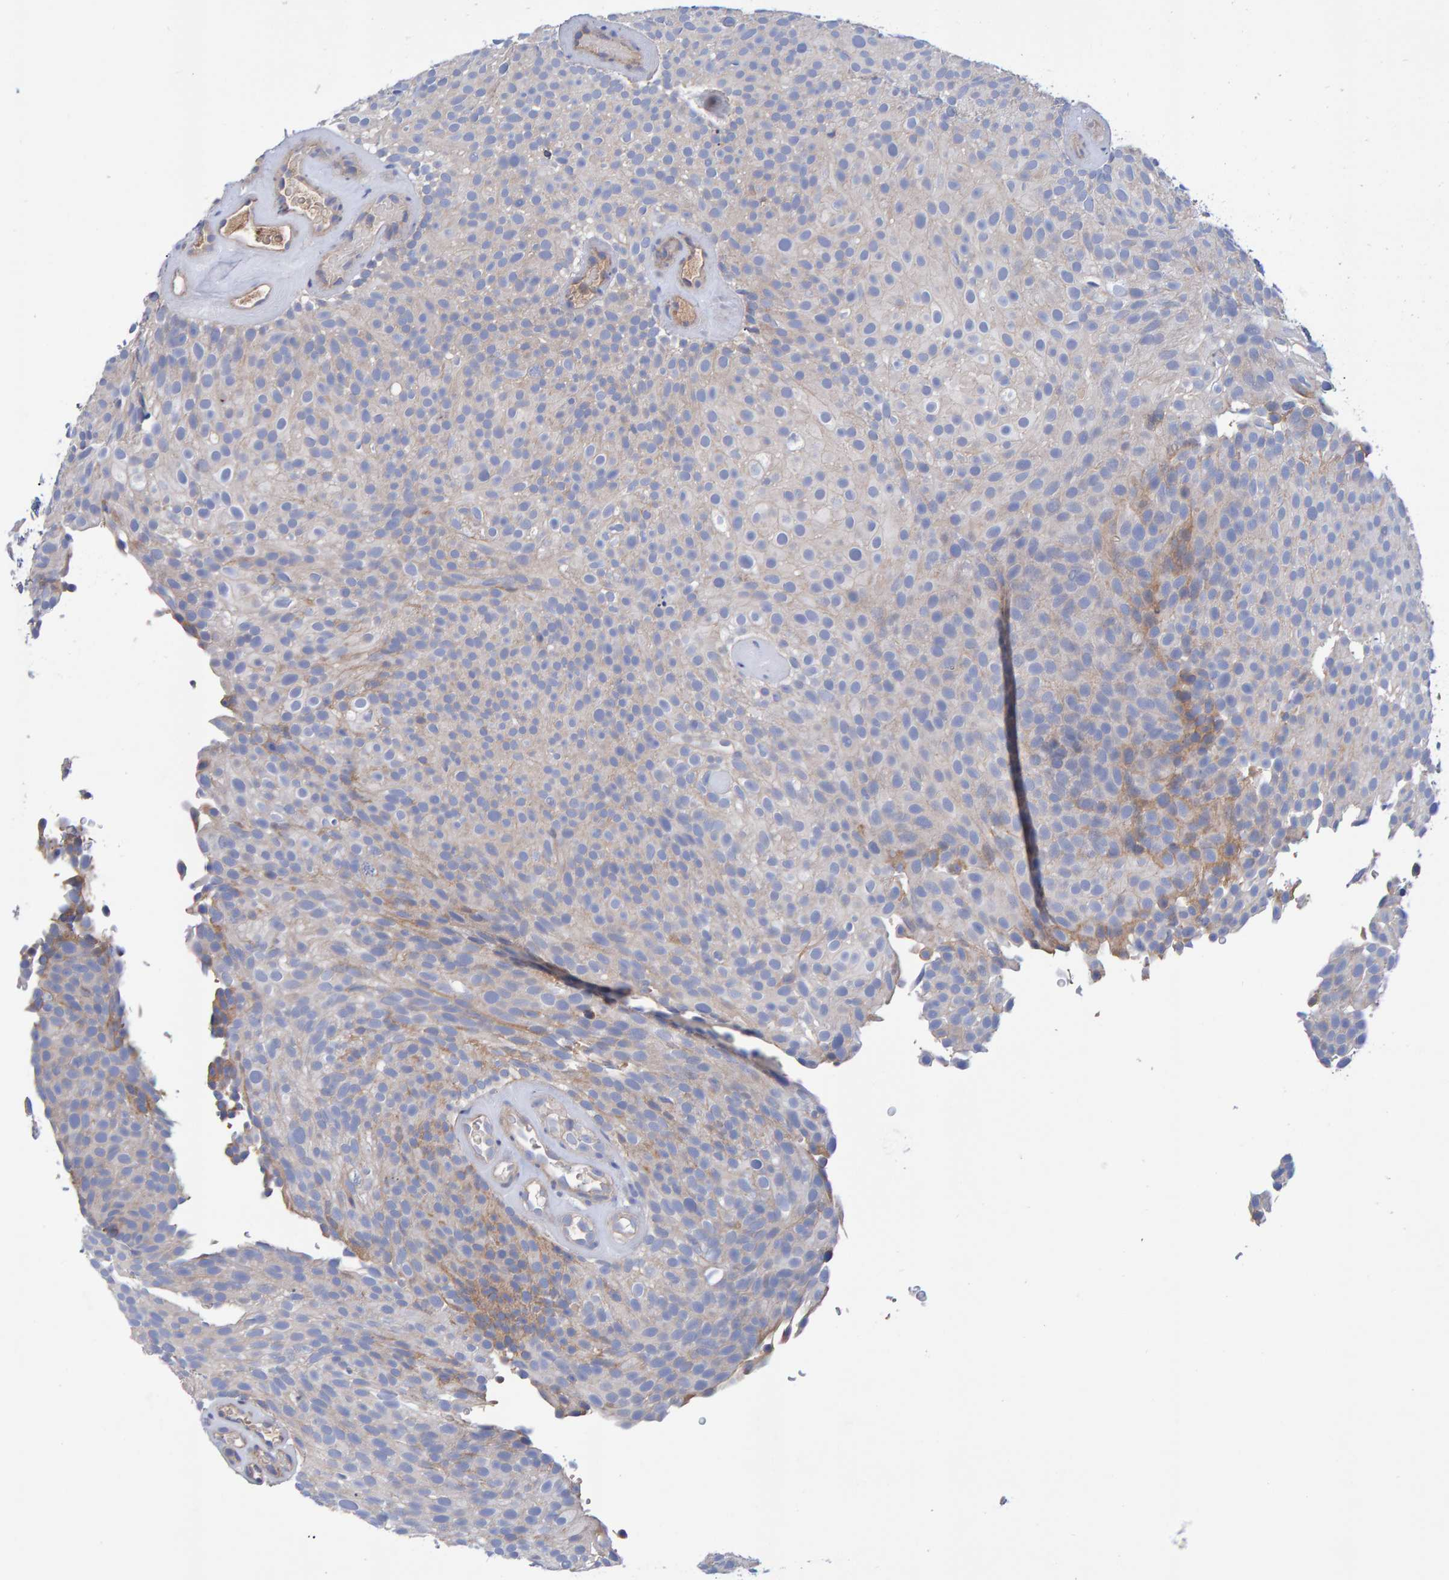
{"staining": {"intensity": "weak", "quantity": "25%-75%", "location": "cytoplasmic/membranous"}, "tissue": "urothelial cancer", "cell_type": "Tumor cells", "image_type": "cancer", "snomed": [{"axis": "morphology", "description": "Urothelial carcinoma, Low grade"}, {"axis": "topography", "description": "Urinary bladder"}], "caption": "Low-grade urothelial carcinoma stained with a brown dye displays weak cytoplasmic/membranous positive expression in about 25%-75% of tumor cells.", "gene": "EFR3A", "patient": {"sex": "male", "age": 78}}